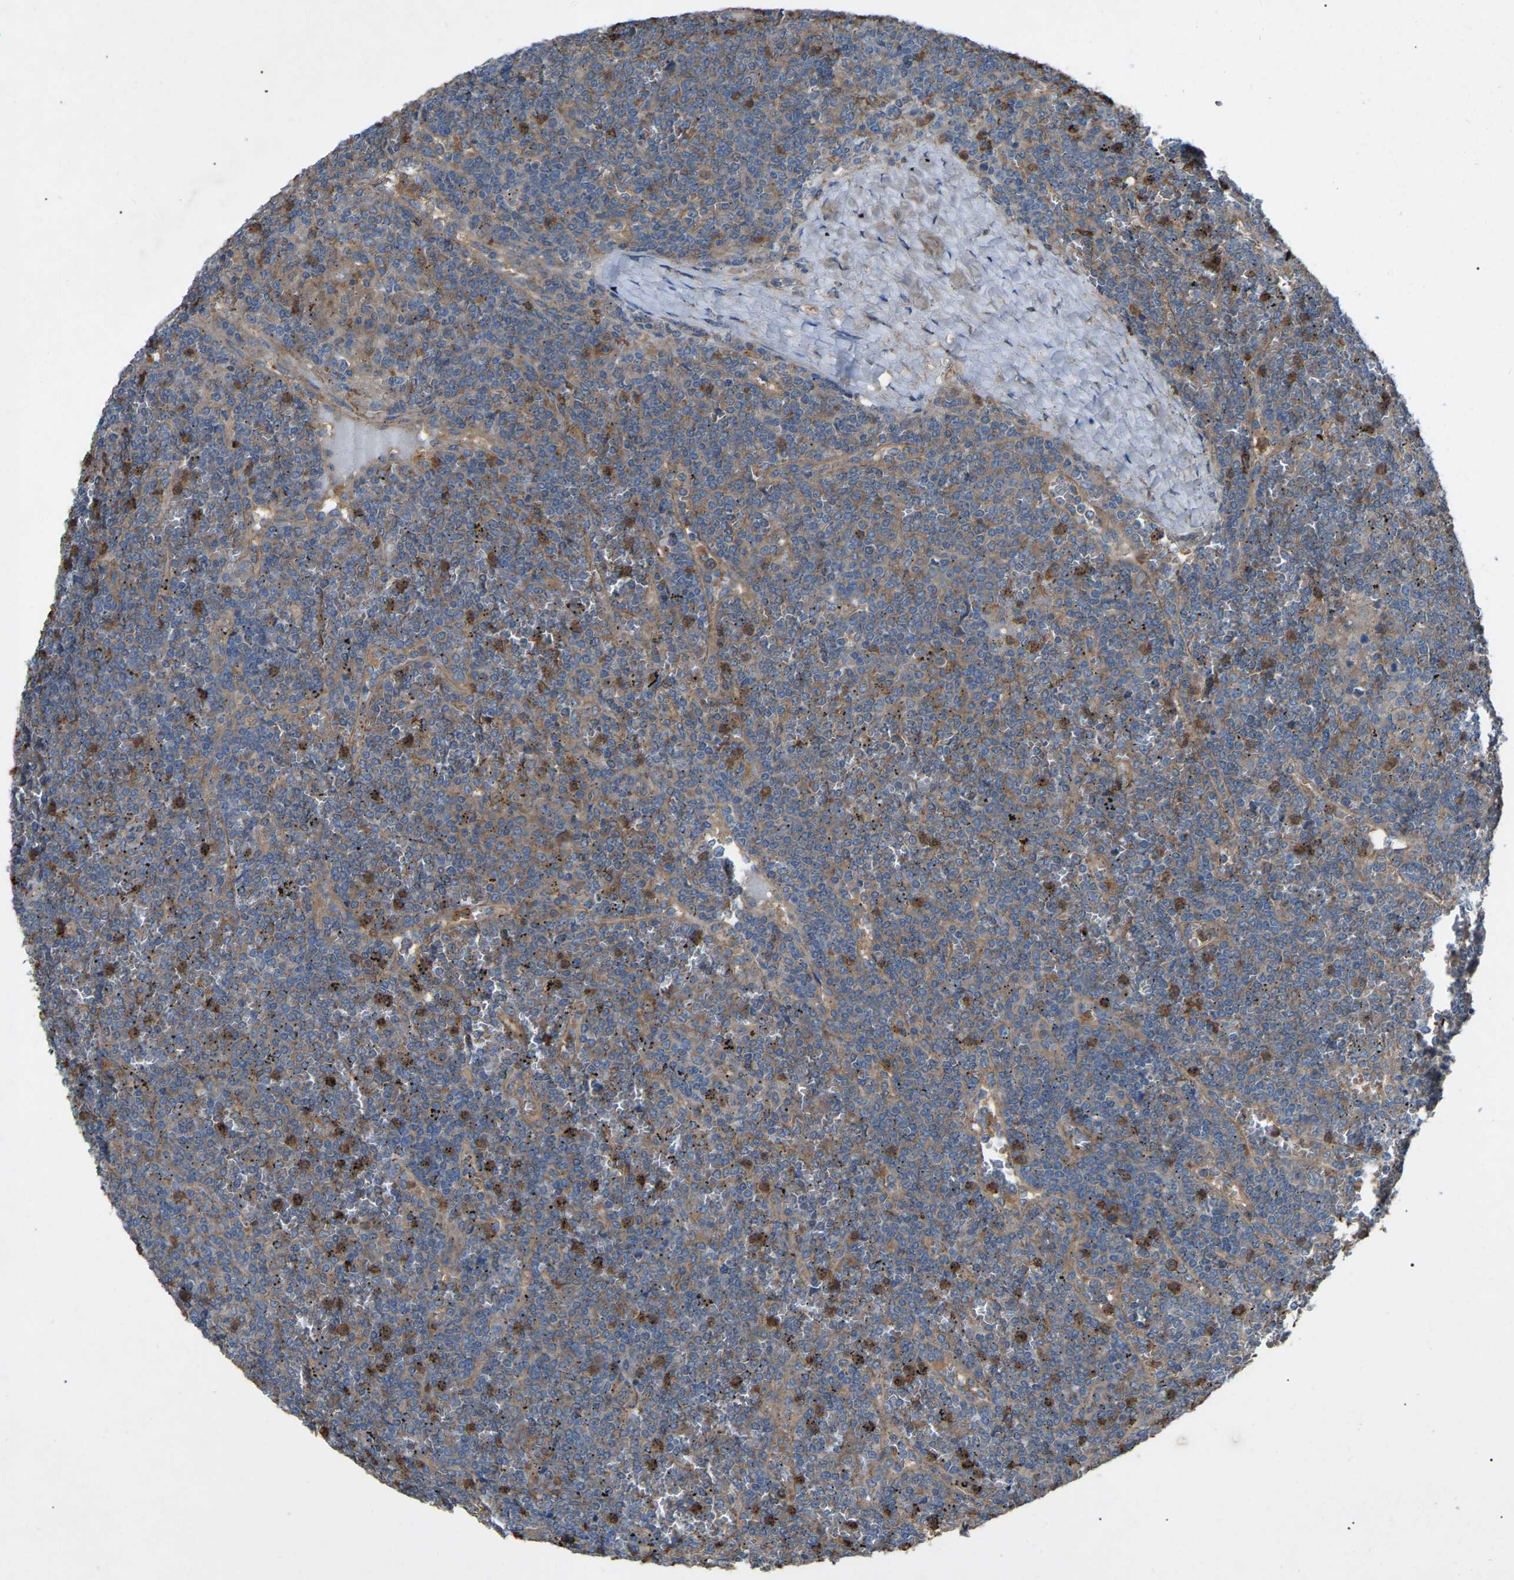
{"staining": {"intensity": "moderate", "quantity": ">75%", "location": "cytoplasmic/membranous"}, "tissue": "lymphoma", "cell_type": "Tumor cells", "image_type": "cancer", "snomed": [{"axis": "morphology", "description": "Malignant lymphoma, non-Hodgkin's type, Low grade"}, {"axis": "topography", "description": "Spleen"}], "caption": "Human lymphoma stained with a protein marker exhibits moderate staining in tumor cells.", "gene": "AIMP1", "patient": {"sex": "female", "age": 19}}